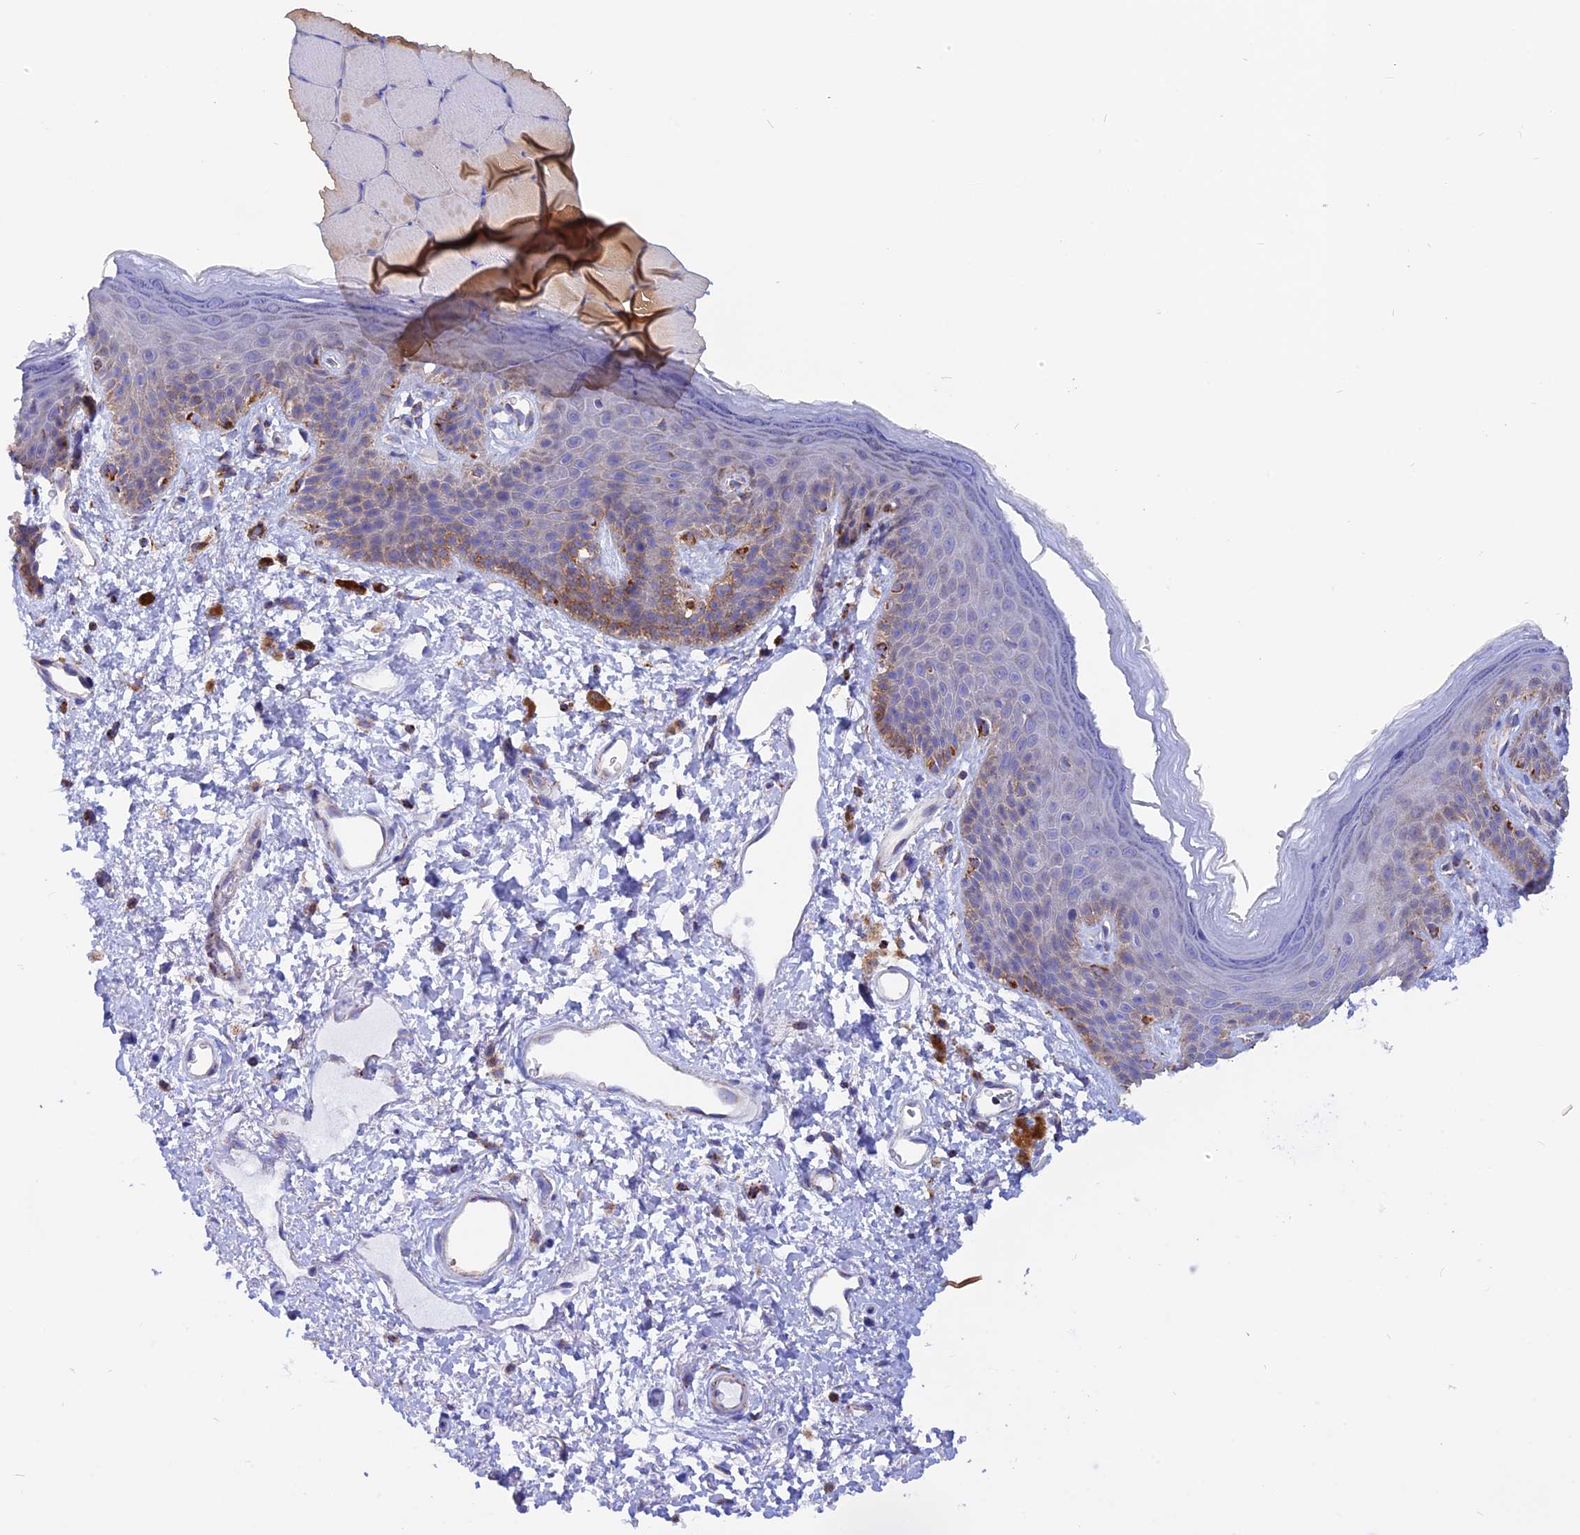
{"staining": {"intensity": "strong", "quantity": "<25%", "location": "cytoplasmic/membranous"}, "tissue": "skin", "cell_type": "Epidermal cells", "image_type": "normal", "snomed": [{"axis": "morphology", "description": "Normal tissue, NOS"}, {"axis": "topography", "description": "Anal"}], "caption": "This micrograph exhibits normal skin stained with IHC to label a protein in brown. The cytoplasmic/membranous of epidermal cells show strong positivity for the protein. Nuclei are counter-stained blue.", "gene": "GCDH", "patient": {"sex": "female", "age": 46}}